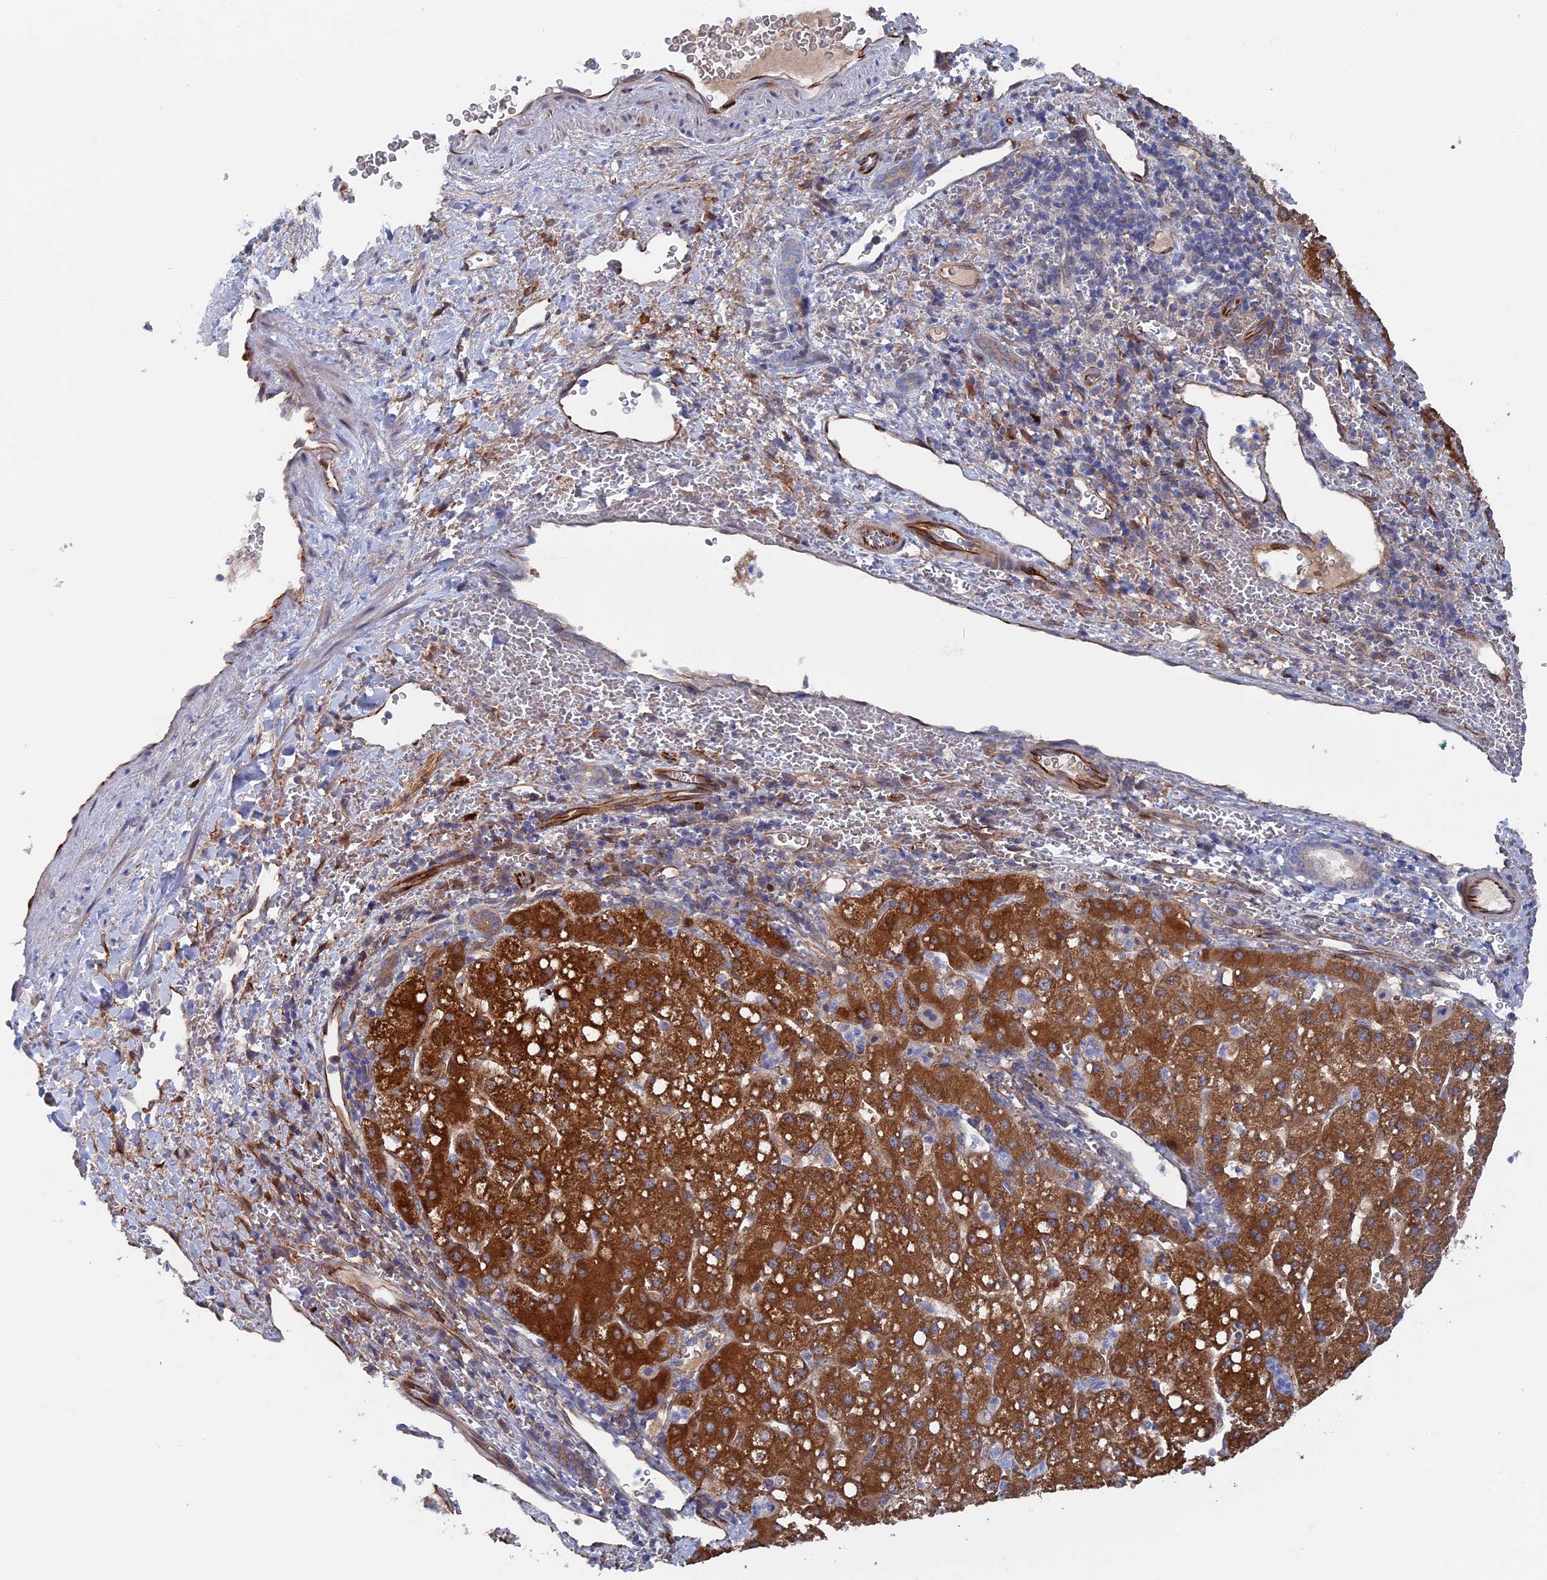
{"staining": {"intensity": "strong", "quantity": ">75%", "location": "cytoplasmic/membranous"}, "tissue": "liver cancer", "cell_type": "Tumor cells", "image_type": "cancer", "snomed": [{"axis": "morphology", "description": "Carcinoma, Hepatocellular, NOS"}, {"axis": "topography", "description": "Liver"}], "caption": "Immunohistochemistry staining of liver cancer (hepatocellular carcinoma), which exhibits high levels of strong cytoplasmic/membranous expression in approximately >75% of tumor cells indicating strong cytoplasmic/membranous protein expression. The staining was performed using DAB (brown) for protein detection and nuclei were counterstained in hematoxylin (blue).", "gene": "SMG9", "patient": {"sex": "male", "age": 57}}